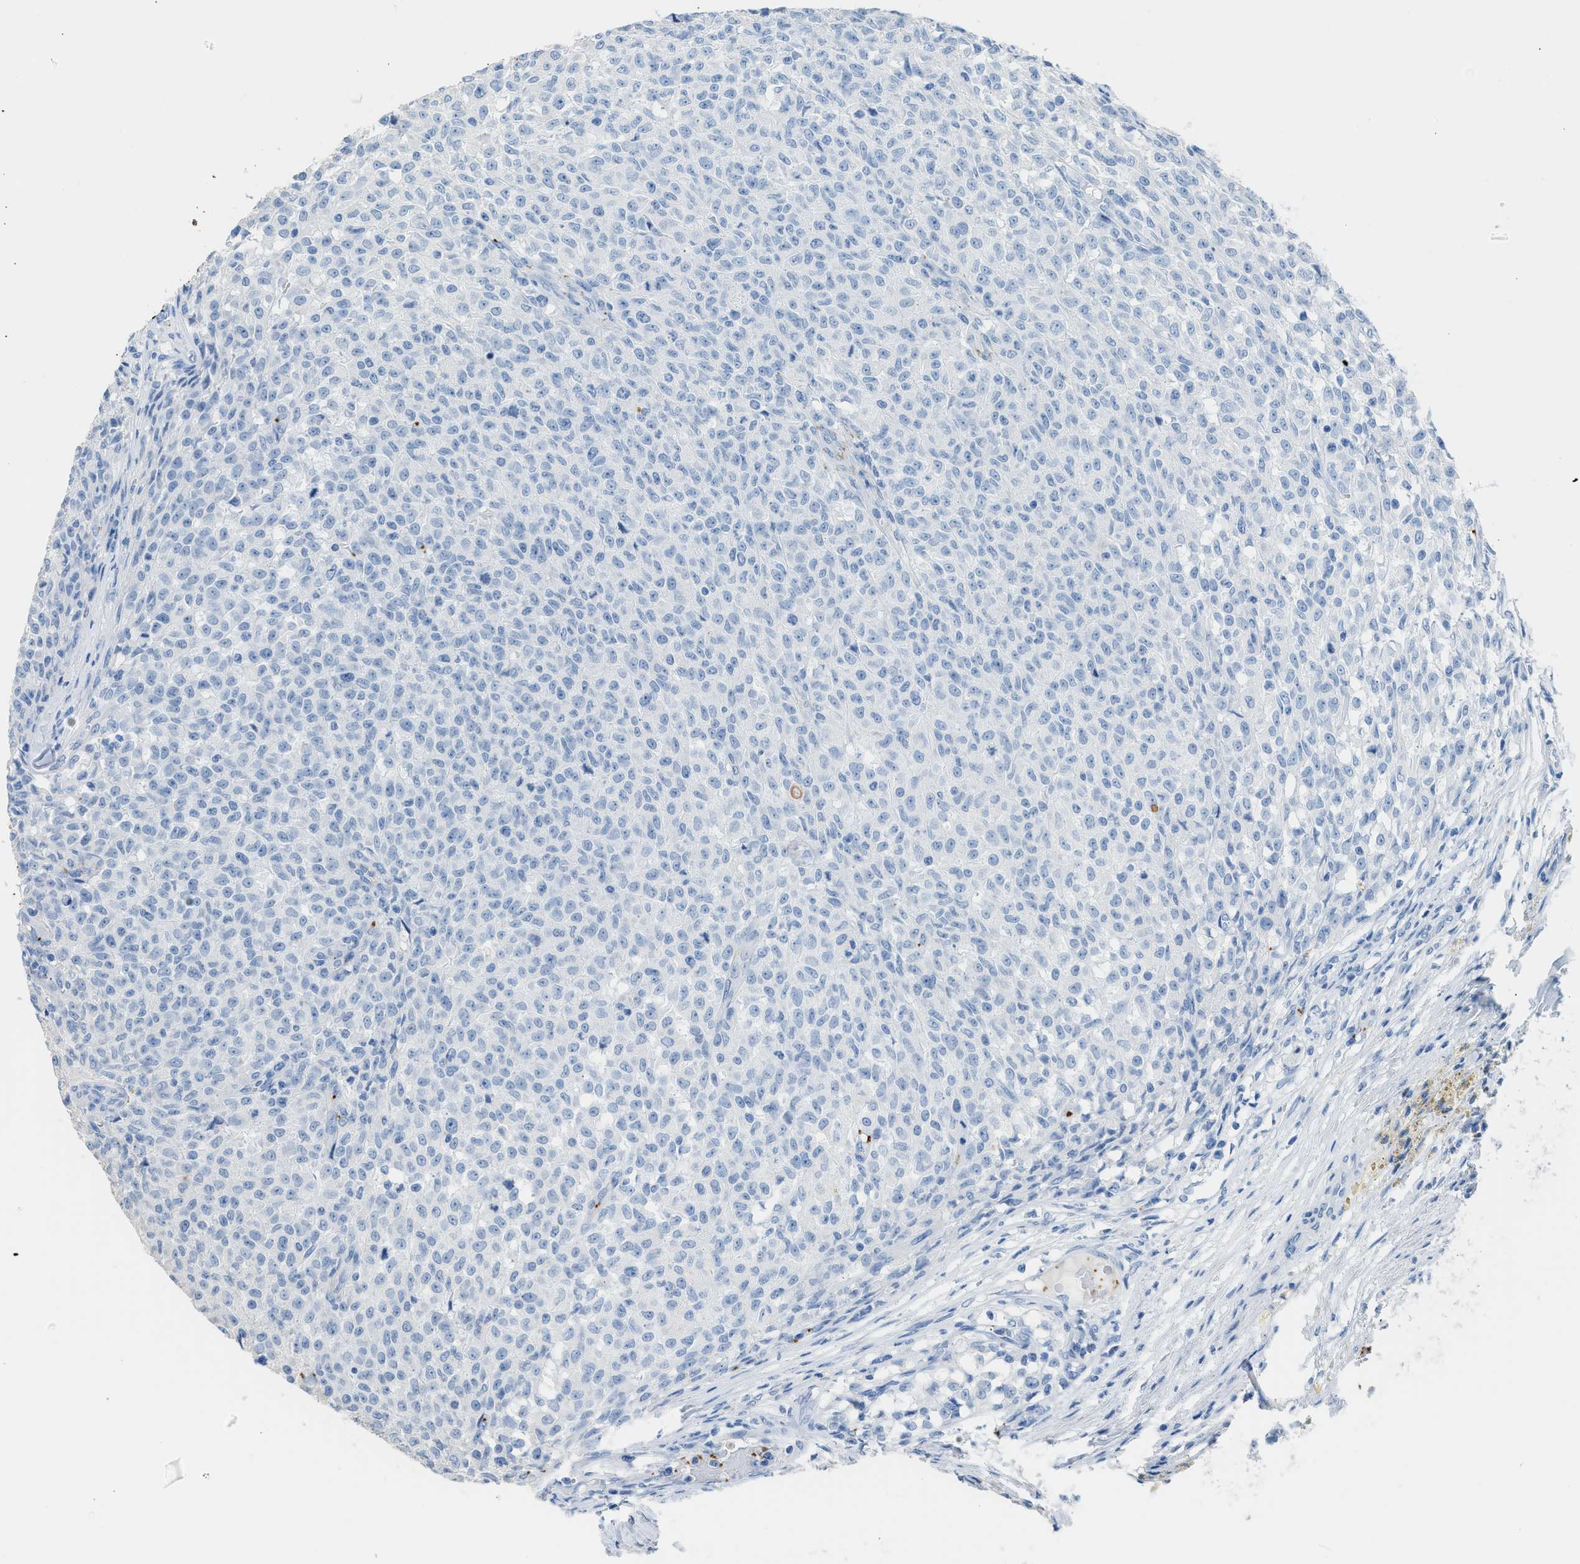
{"staining": {"intensity": "negative", "quantity": "none", "location": "none"}, "tissue": "testis cancer", "cell_type": "Tumor cells", "image_type": "cancer", "snomed": [{"axis": "morphology", "description": "Seminoma, NOS"}, {"axis": "topography", "description": "Testis"}], "caption": "A micrograph of human seminoma (testis) is negative for staining in tumor cells.", "gene": "FAIM2", "patient": {"sex": "male", "age": 59}}